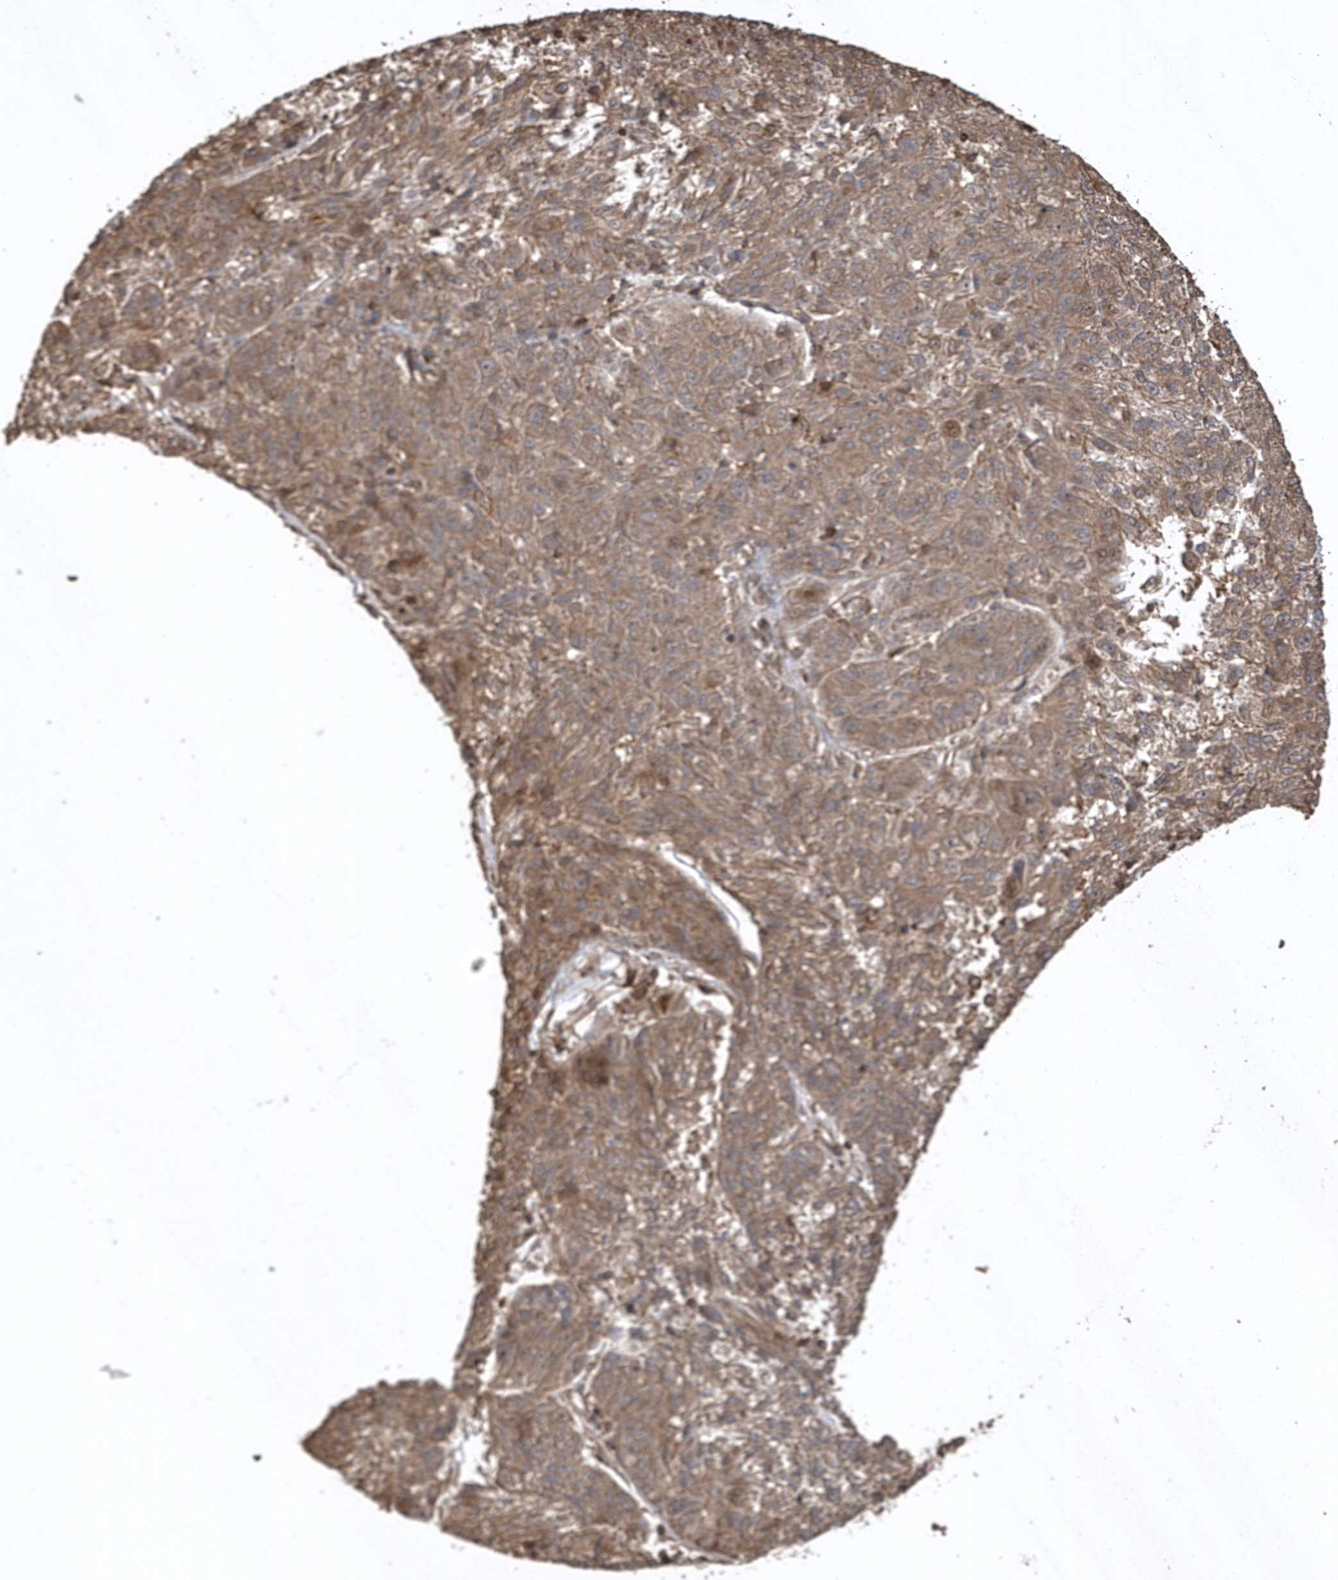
{"staining": {"intensity": "weak", "quantity": ">75%", "location": "cytoplasmic/membranous"}, "tissue": "melanoma", "cell_type": "Tumor cells", "image_type": "cancer", "snomed": [{"axis": "morphology", "description": "Malignant melanoma, NOS"}, {"axis": "topography", "description": "Skin"}], "caption": "Weak cytoplasmic/membranous staining is seen in approximately >75% of tumor cells in melanoma. The staining was performed using DAB to visualize the protein expression in brown, while the nuclei were stained in blue with hematoxylin (Magnification: 20x).", "gene": "SENP8", "patient": {"sex": "male", "age": 53}}